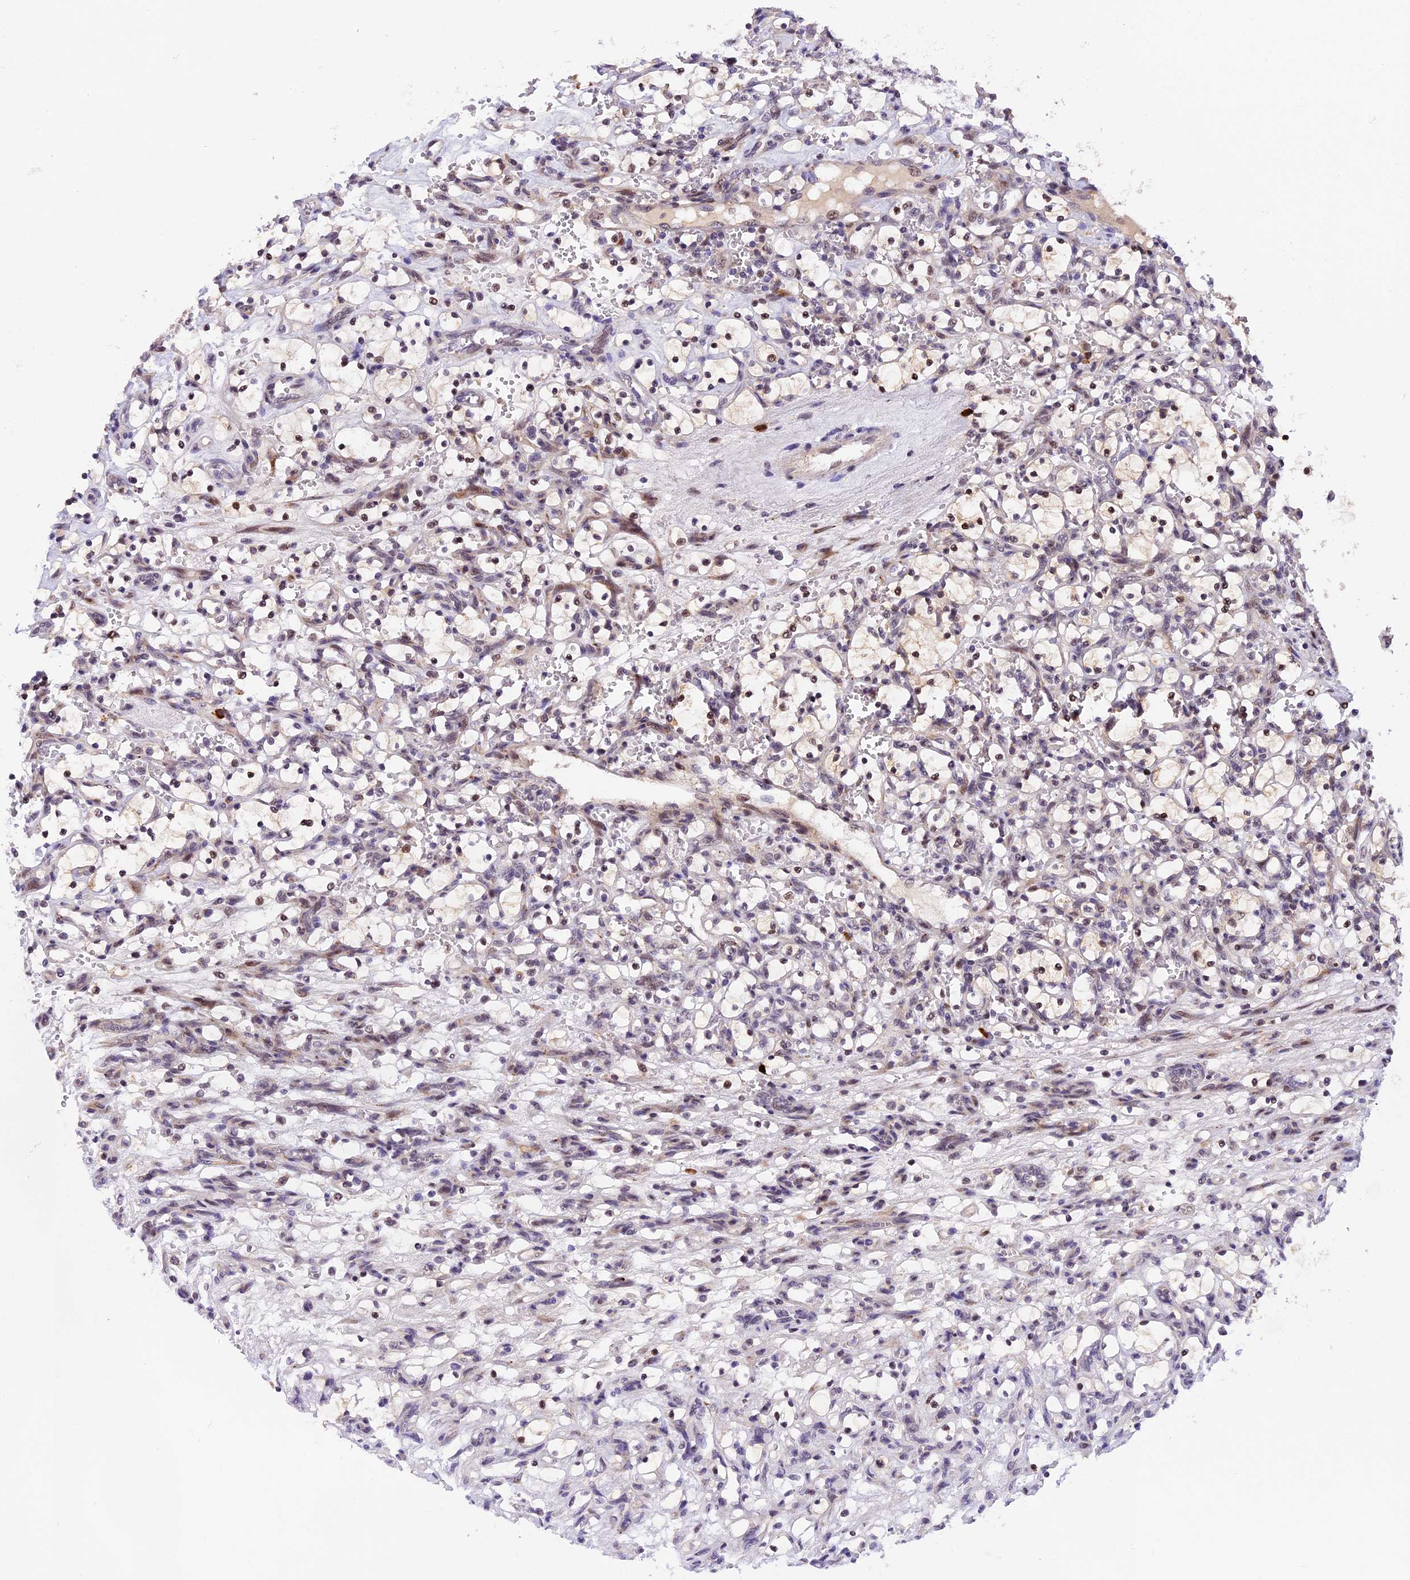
{"staining": {"intensity": "moderate", "quantity": "<25%", "location": "nuclear"}, "tissue": "renal cancer", "cell_type": "Tumor cells", "image_type": "cancer", "snomed": [{"axis": "morphology", "description": "Adenocarcinoma, NOS"}, {"axis": "topography", "description": "Kidney"}], "caption": "An IHC image of neoplastic tissue is shown. Protein staining in brown shows moderate nuclear positivity in adenocarcinoma (renal) within tumor cells.", "gene": "FBXO45", "patient": {"sex": "female", "age": 69}}